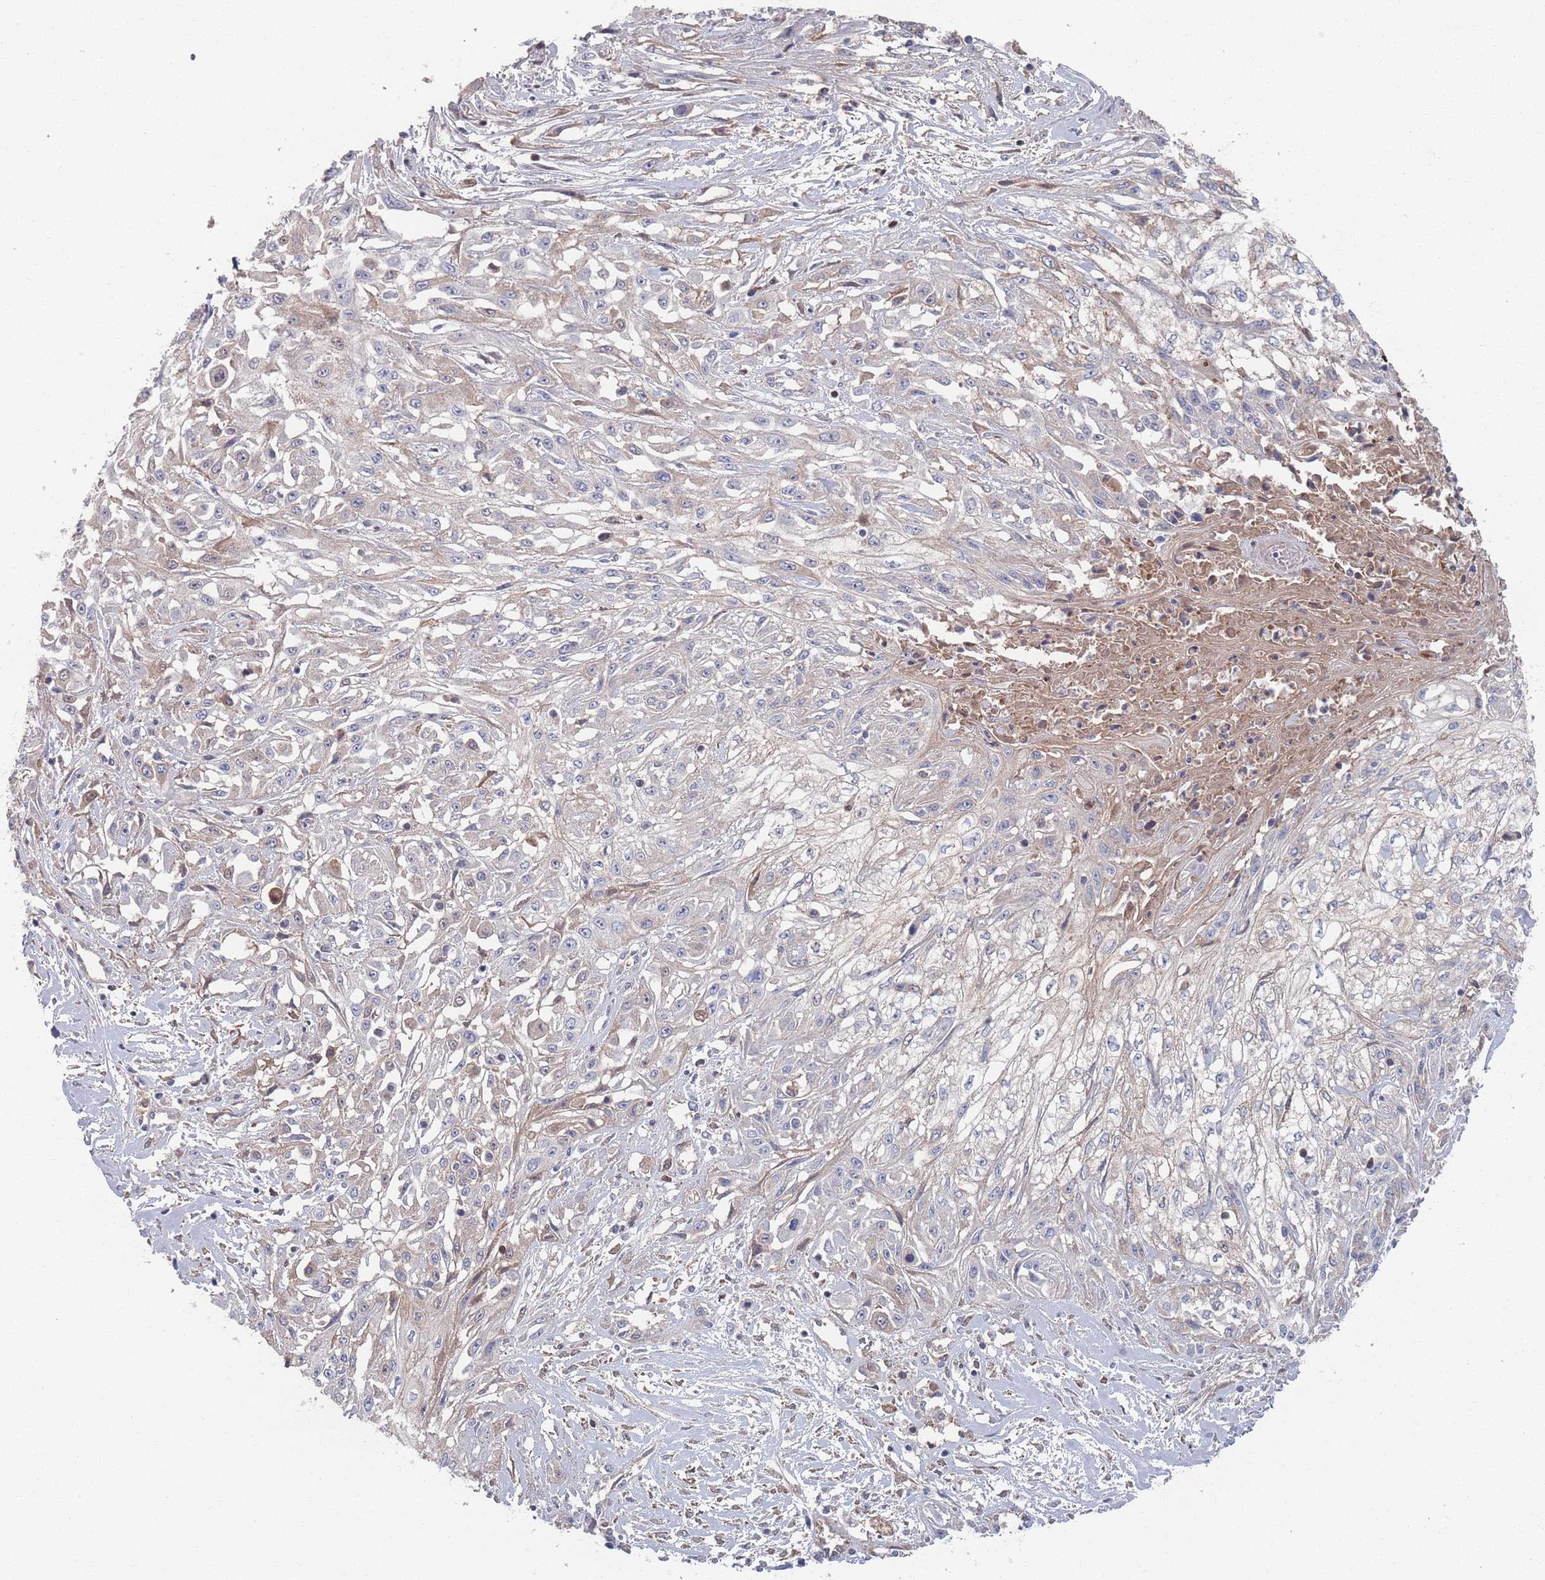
{"staining": {"intensity": "negative", "quantity": "none", "location": "none"}, "tissue": "skin cancer", "cell_type": "Tumor cells", "image_type": "cancer", "snomed": [{"axis": "morphology", "description": "Squamous cell carcinoma, NOS"}, {"axis": "morphology", "description": "Squamous cell carcinoma, metastatic, NOS"}, {"axis": "topography", "description": "Skin"}, {"axis": "topography", "description": "Lymph node"}], "caption": "Tumor cells are negative for protein expression in human skin cancer.", "gene": "PLEKHA4", "patient": {"sex": "male", "age": 75}}